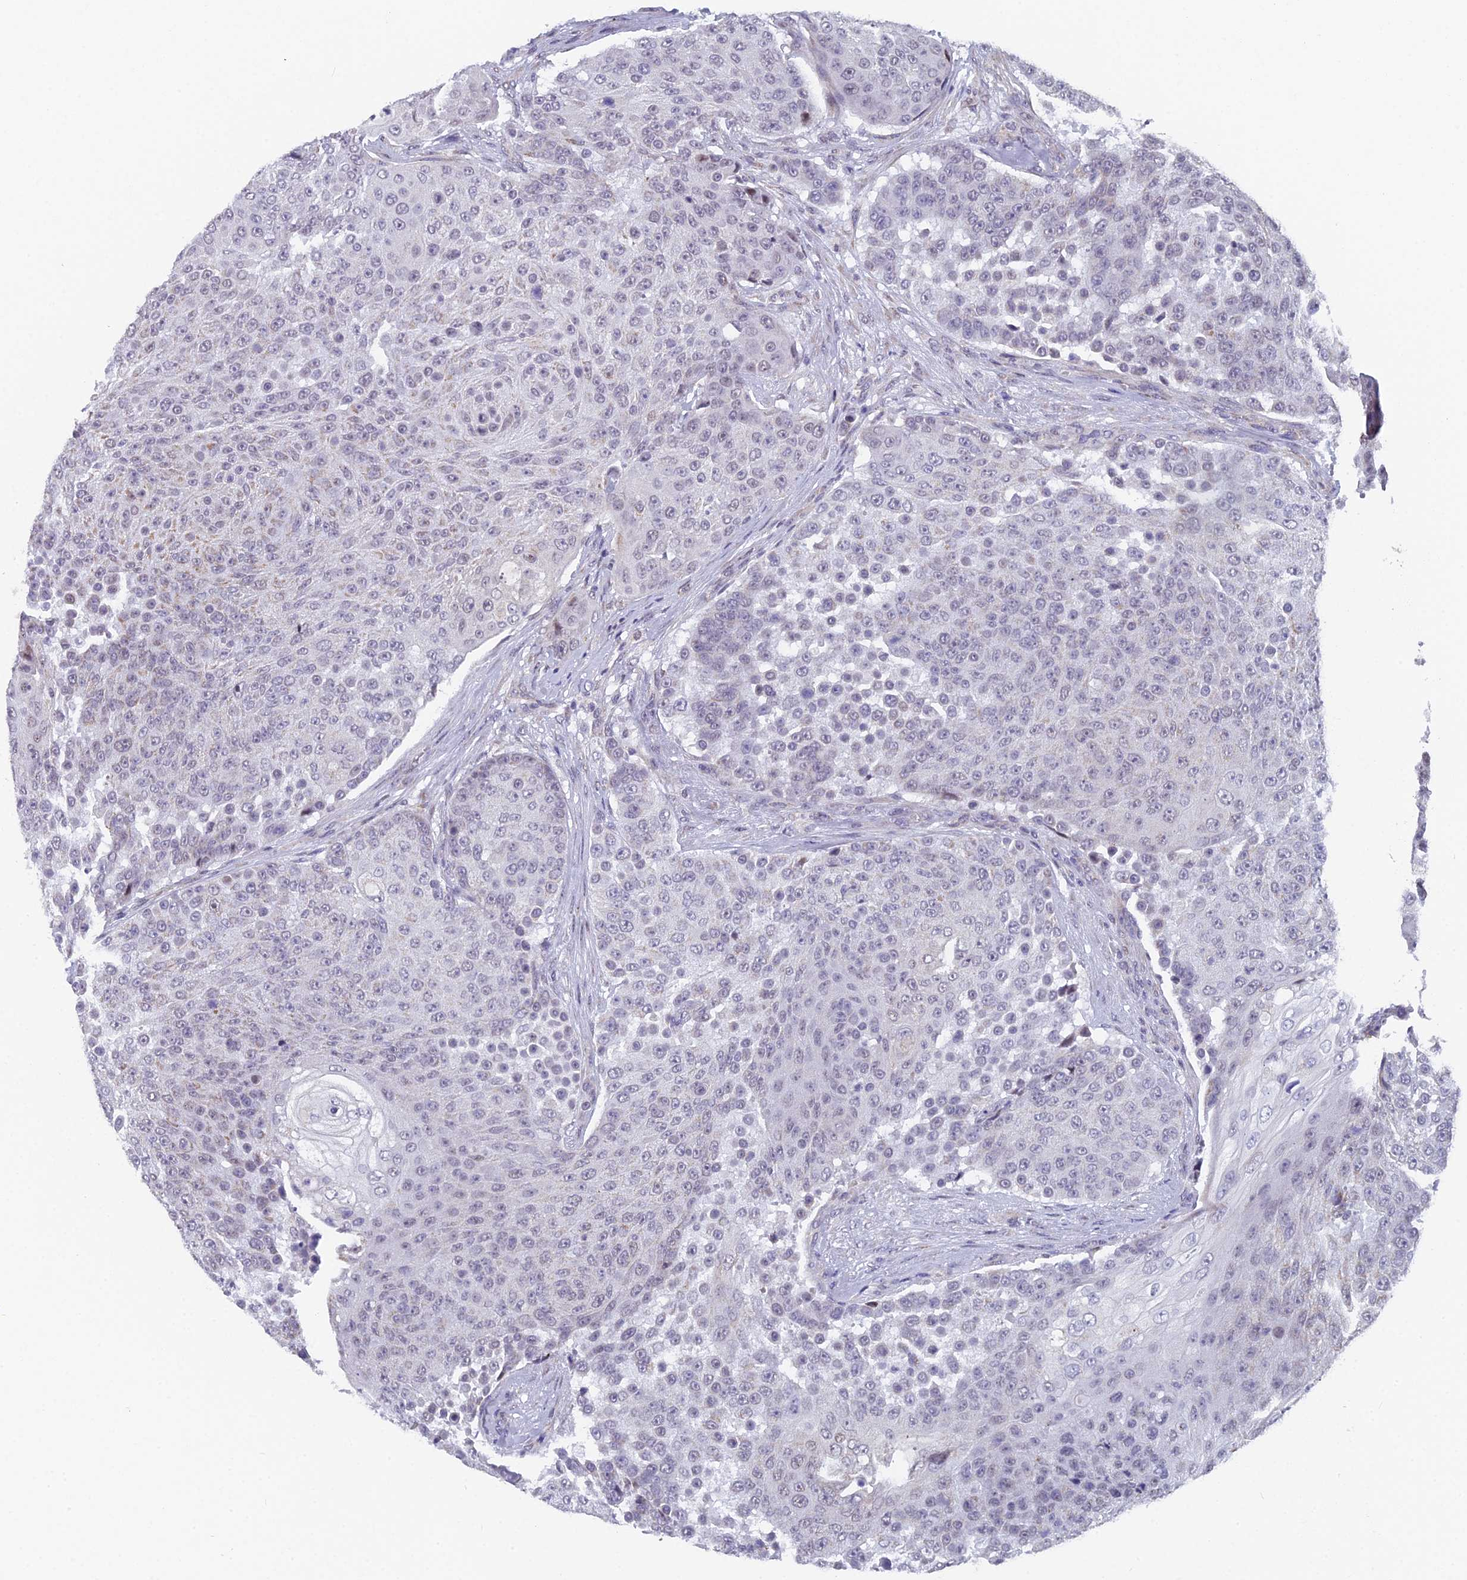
{"staining": {"intensity": "negative", "quantity": "none", "location": "none"}, "tissue": "urothelial cancer", "cell_type": "Tumor cells", "image_type": "cancer", "snomed": [{"axis": "morphology", "description": "Urothelial carcinoma, High grade"}, {"axis": "topography", "description": "Urinary bladder"}], "caption": "This photomicrograph is of urothelial carcinoma (high-grade) stained with IHC to label a protein in brown with the nuclei are counter-stained blue. There is no expression in tumor cells. (Immunohistochemistry, brightfield microscopy, high magnification).", "gene": "XKR9", "patient": {"sex": "female", "age": 63}}